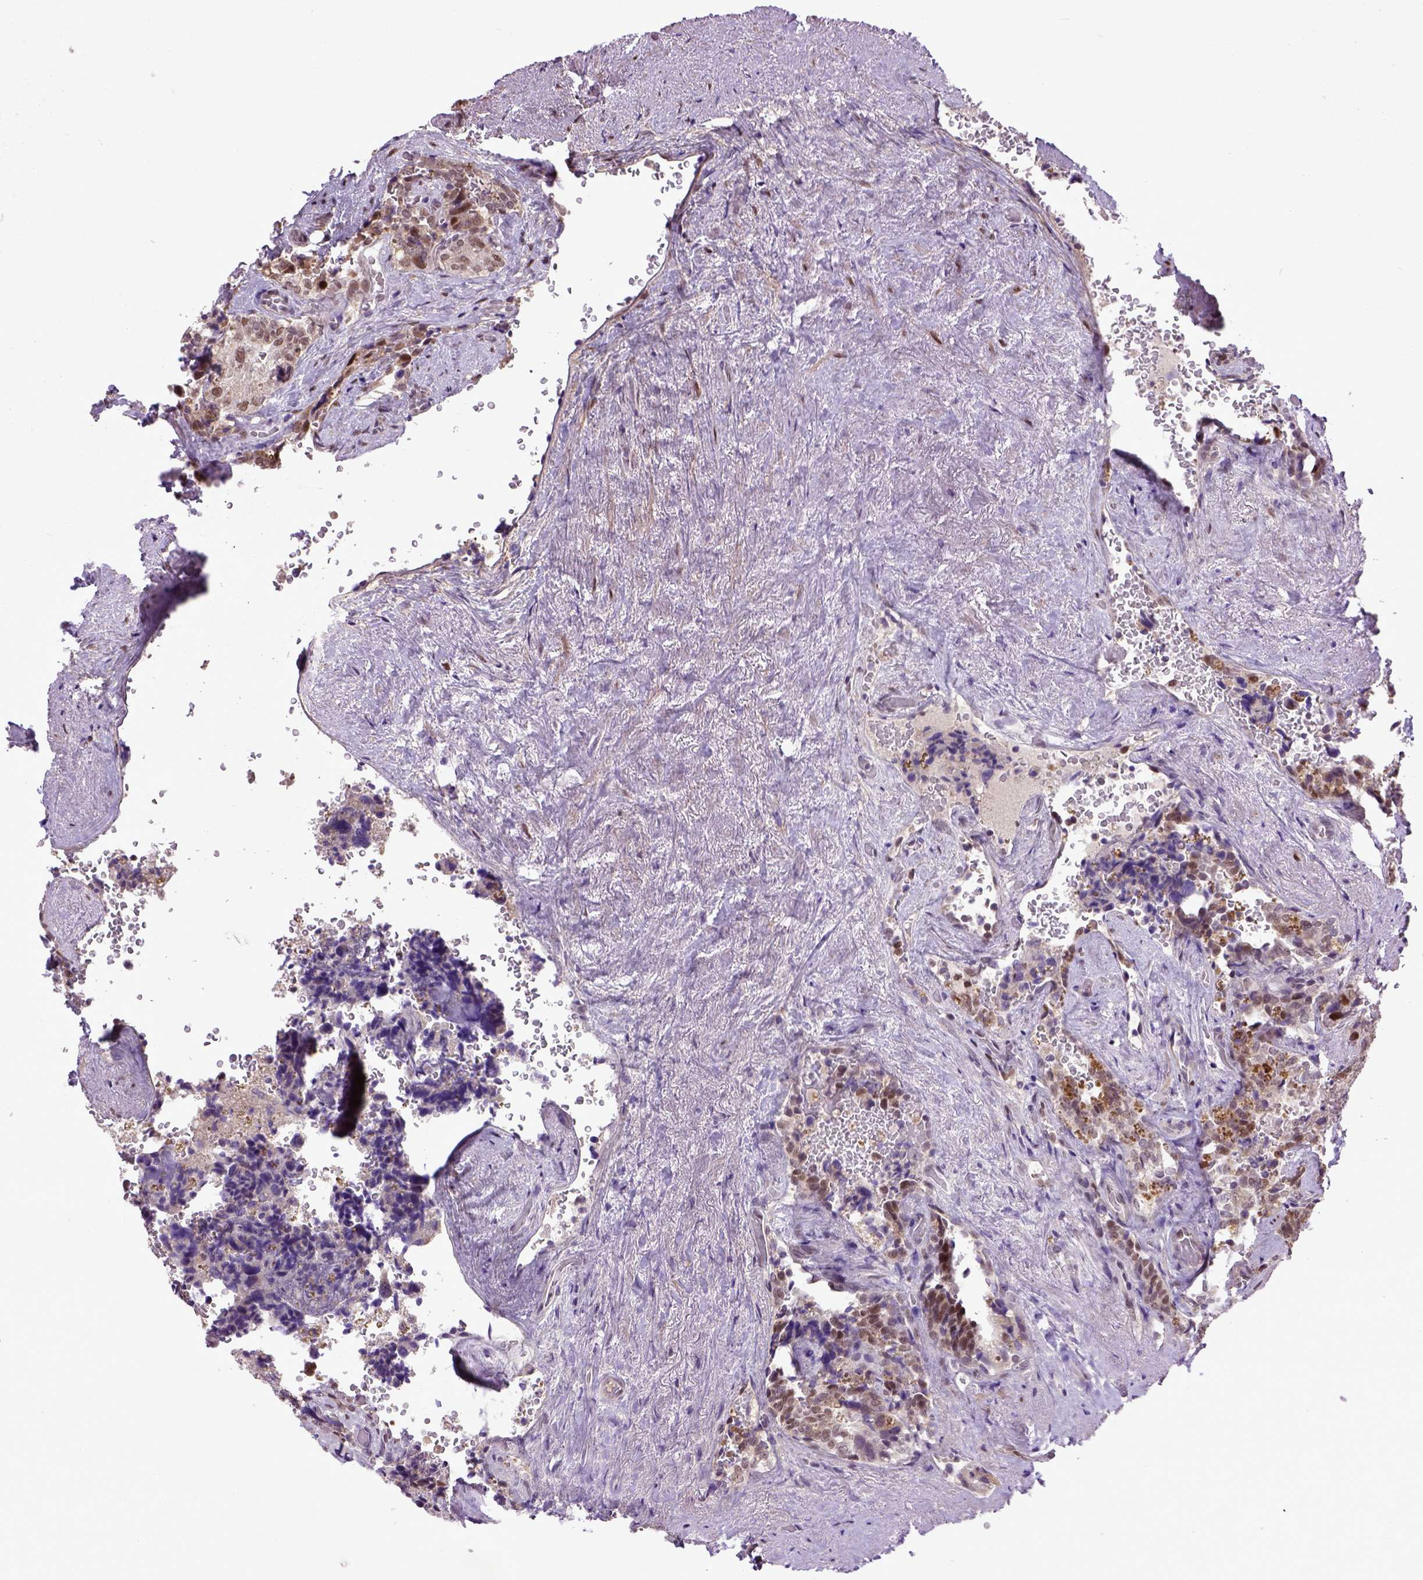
{"staining": {"intensity": "moderate", "quantity": ">75%", "location": "nuclear"}, "tissue": "seminal vesicle", "cell_type": "Glandular cells", "image_type": "normal", "snomed": [{"axis": "morphology", "description": "Normal tissue, NOS"}, {"axis": "topography", "description": "Seminal veicle"}], "caption": "Moderate nuclear protein staining is present in about >75% of glandular cells in seminal vesicle.", "gene": "UBA3", "patient": {"sex": "male", "age": 69}}